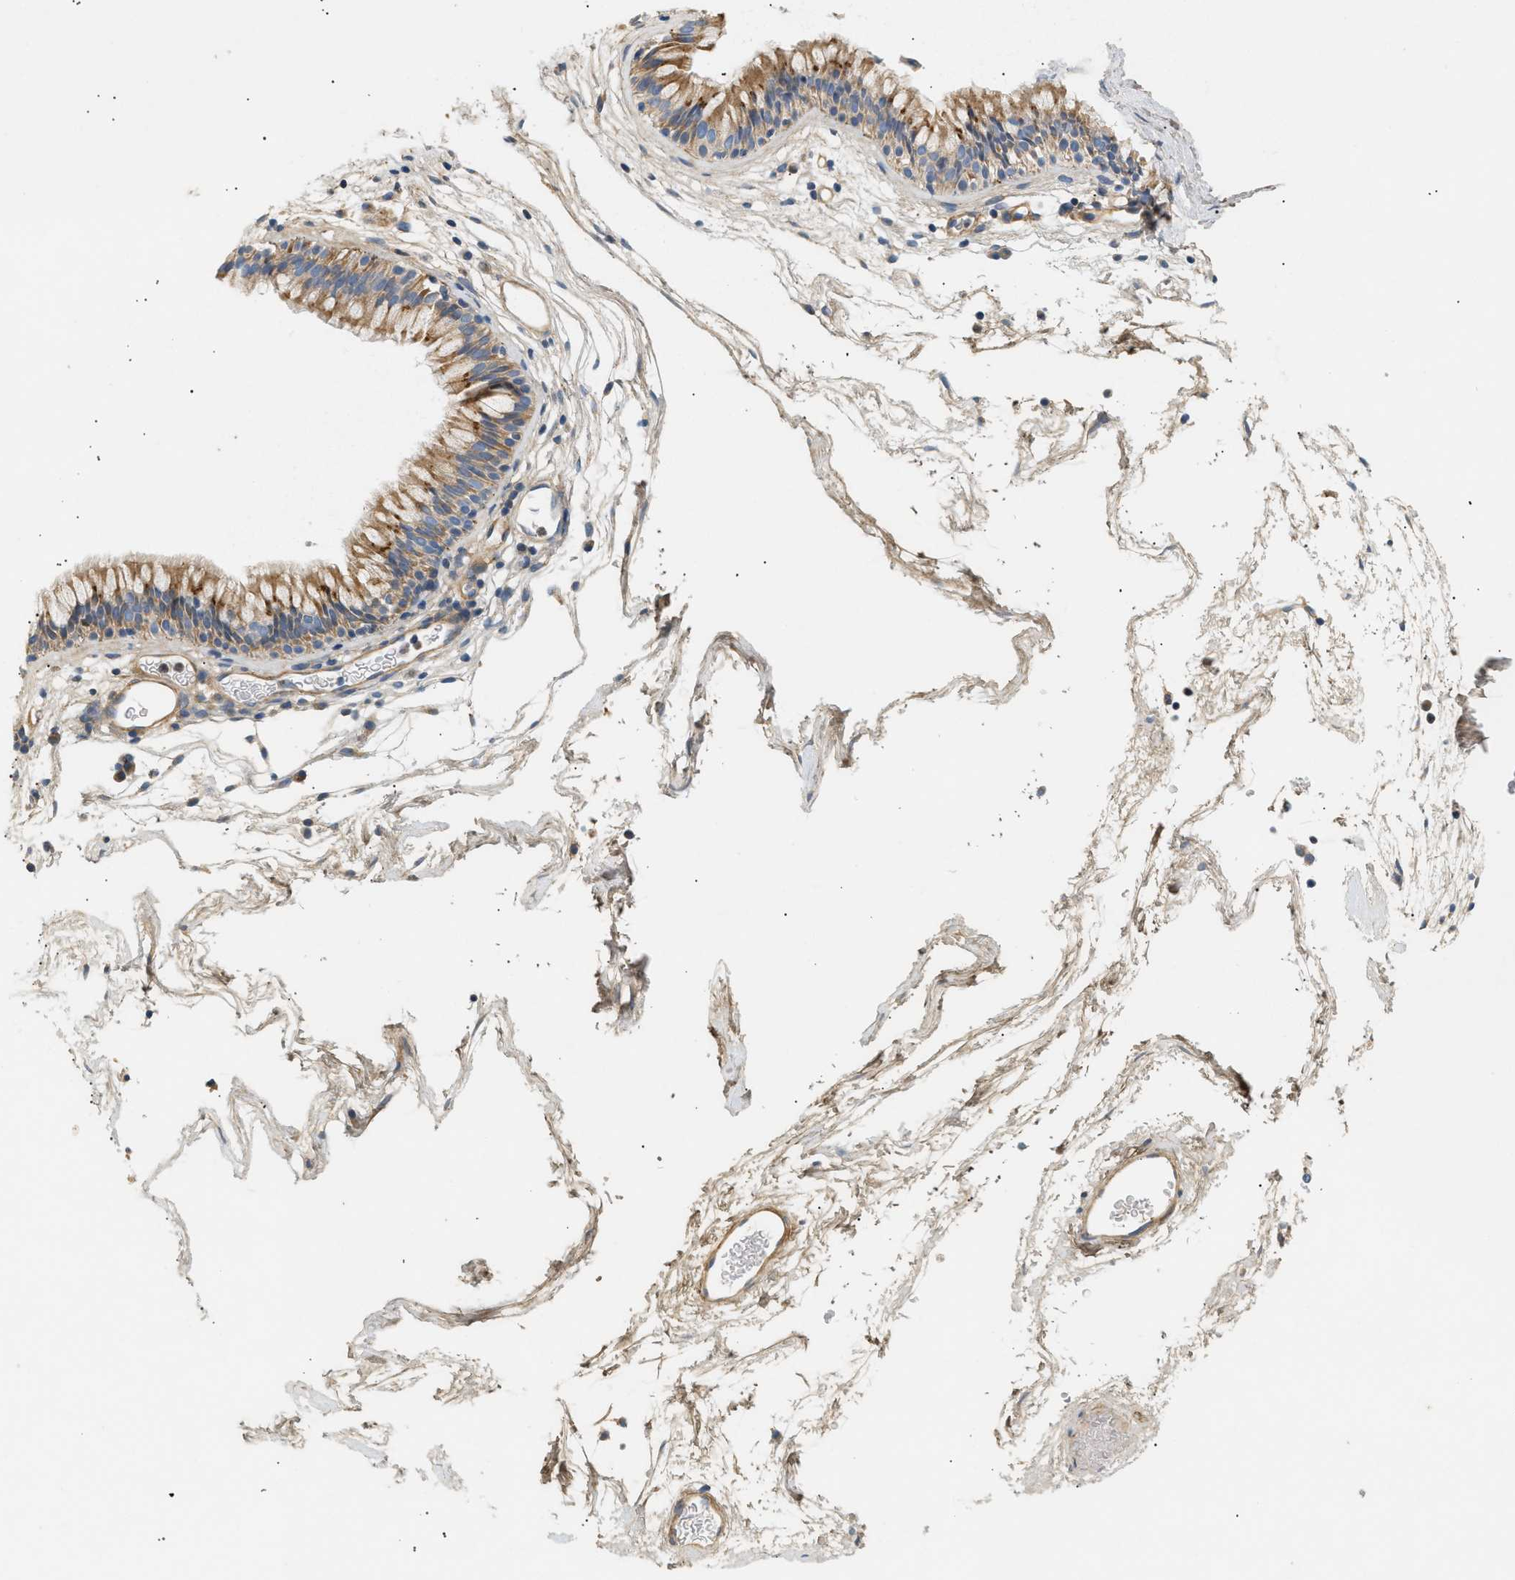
{"staining": {"intensity": "moderate", "quantity": ">75%", "location": "cytoplasmic/membranous"}, "tissue": "nasopharynx", "cell_type": "Respiratory epithelial cells", "image_type": "normal", "snomed": [{"axis": "morphology", "description": "Normal tissue, NOS"}, {"axis": "morphology", "description": "Inflammation, NOS"}, {"axis": "topography", "description": "Nasopharynx"}], "caption": "A histopathology image showing moderate cytoplasmic/membranous staining in approximately >75% of respiratory epithelial cells in unremarkable nasopharynx, as visualized by brown immunohistochemical staining.", "gene": "FARS2", "patient": {"sex": "male", "age": 48}}